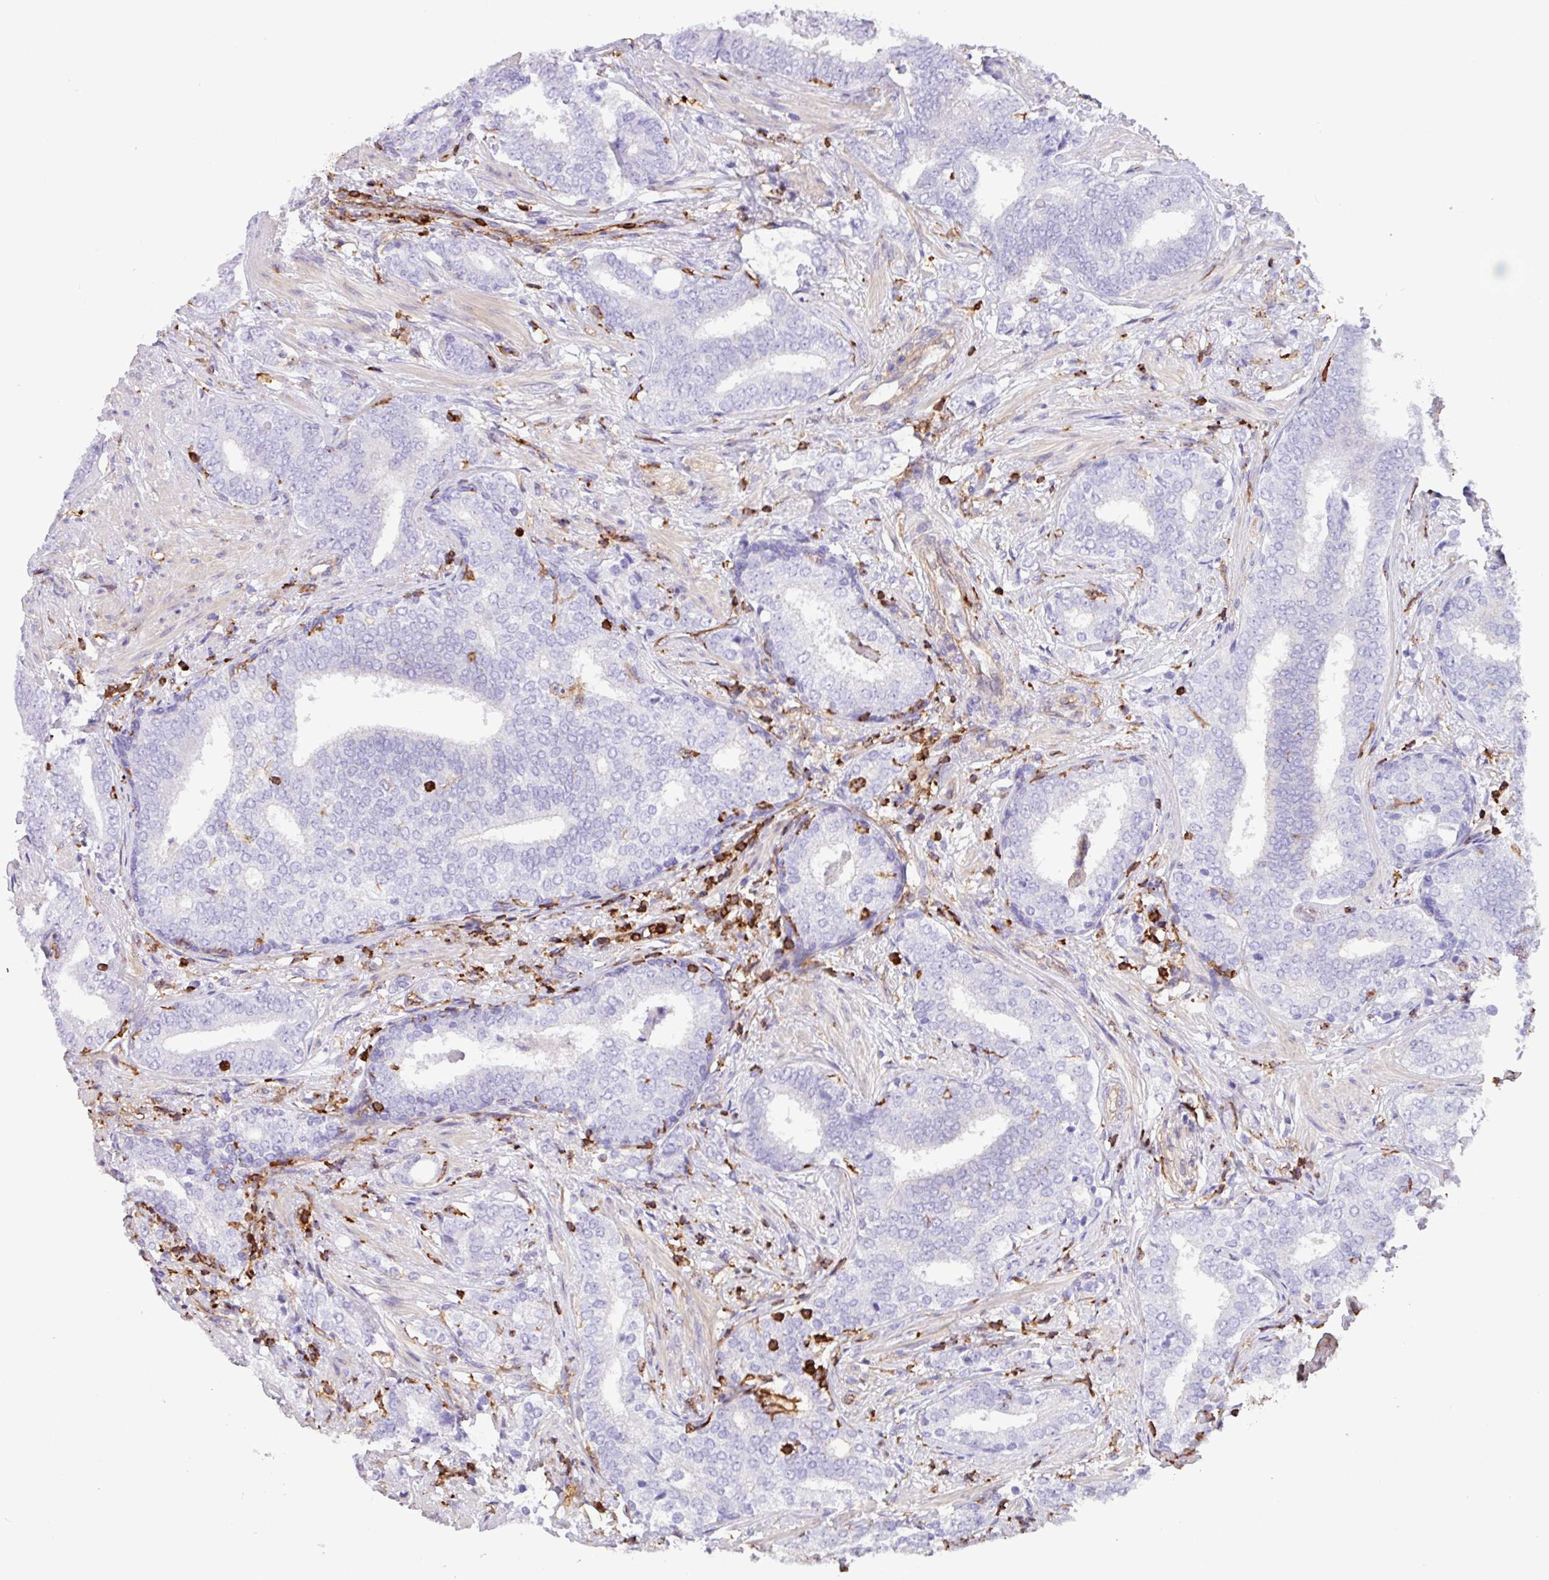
{"staining": {"intensity": "negative", "quantity": "none", "location": "none"}, "tissue": "prostate cancer", "cell_type": "Tumor cells", "image_type": "cancer", "snomed": [{"axis": "morphology", "description": "Adenocarcinoma, High grade"}, {"axis": "topography", "description": "Prostate"}], "caption": "Human prostate cancer stained for a protein using immunohistochemistry (IHC) demonstrates no positivity in tumor cells.", "gene": "PPP1R18", "patient": {"sex": "male", "age": 72}}